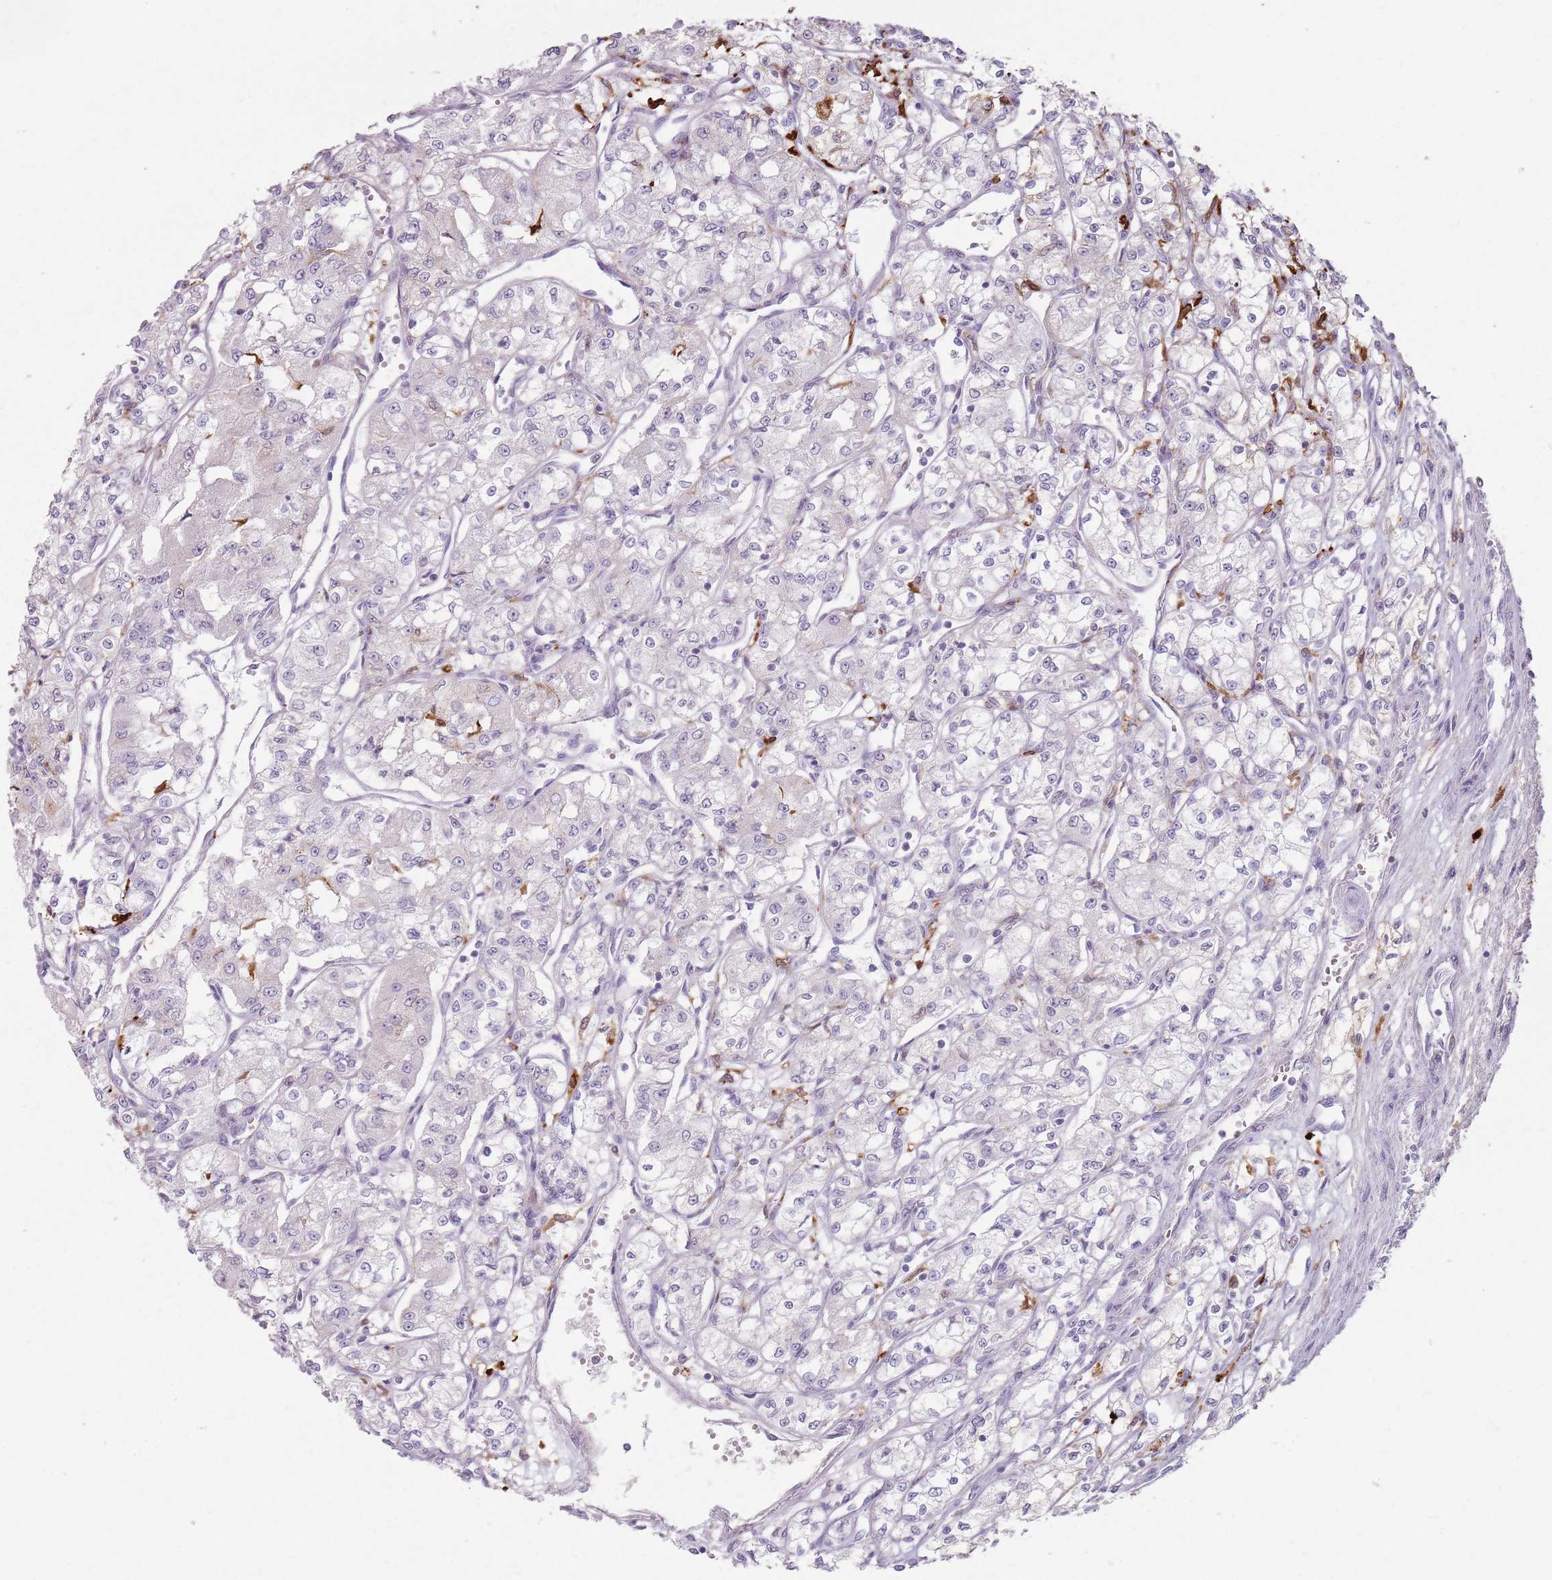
{"staining": {"intensity": "negative", "quantity": "none", "location": "none"}, "tissue": "renal cancer", "cell_type": "Tumor cells", "image_type": "cancer", "snomed": [{"axis": "morphology", "description": "Adenocarcinoma, NOS"}, {"axis": "topography", "description": "Kidney"}], "caption": "Renal cancer was stained to show a protein in brown. There is no significant staining in tumor cells.", "gene": "GDPGP1", "patient": {"sex": "male", "age": 59}}